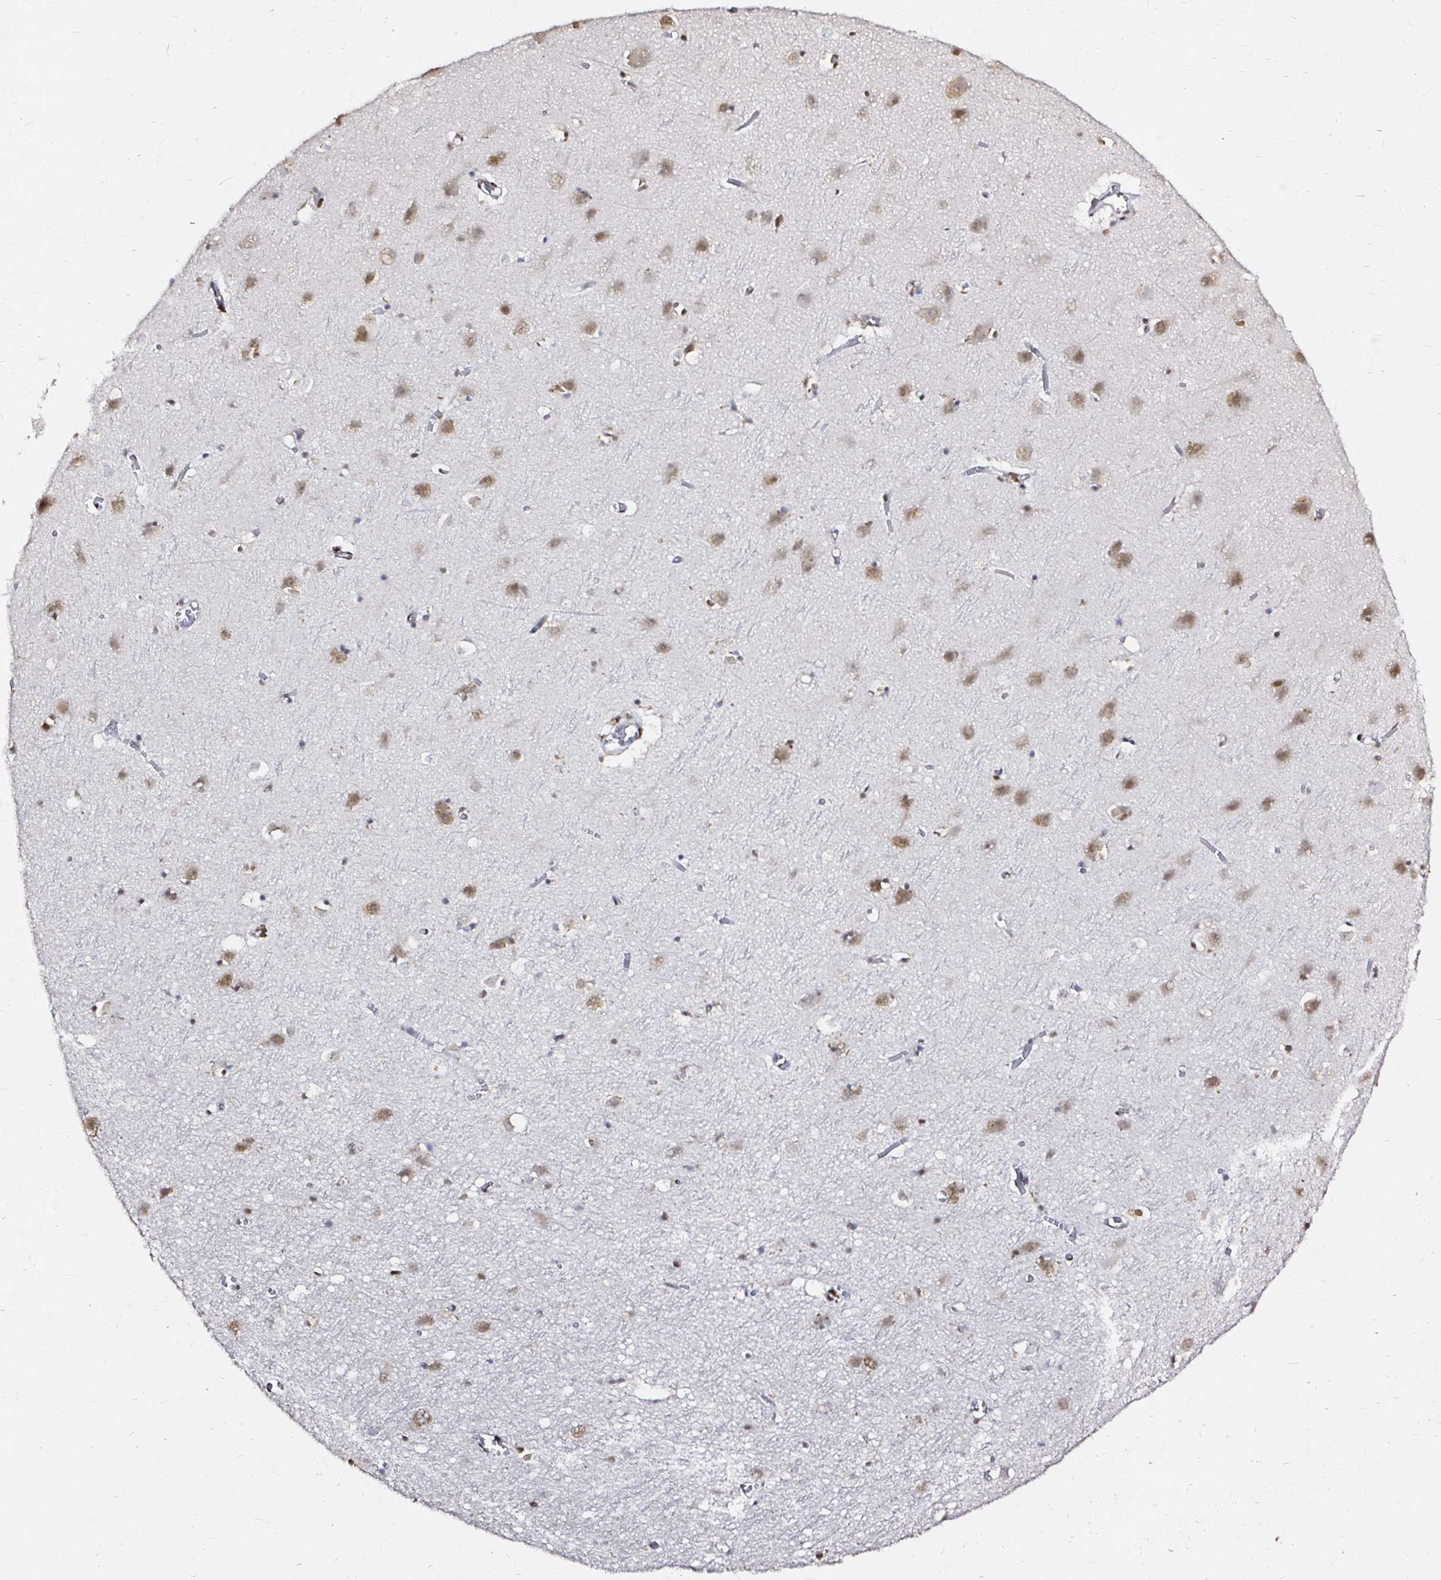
{"staining": {"intensity": "moderate", "quantity": "25%-75%", "location": "nuclear"}, "tissue": "cerebral cortex", "cell_type": "Endothelial cells", "image_type": "normal", "snomed": [{"axis": "morphology", "description": "Normal tissue, NOS"}, {"axis": "topography", "description": "Cerebral cortex"}], "caption": "About 25%-75% of endothelial cells in normal cerebral cortex exhibit moderate nuclear protein positivity as visualized by brown immunohistochemical staining.", "gene": "SNRPC", "patient": {"sex": "male", "age": 70}}